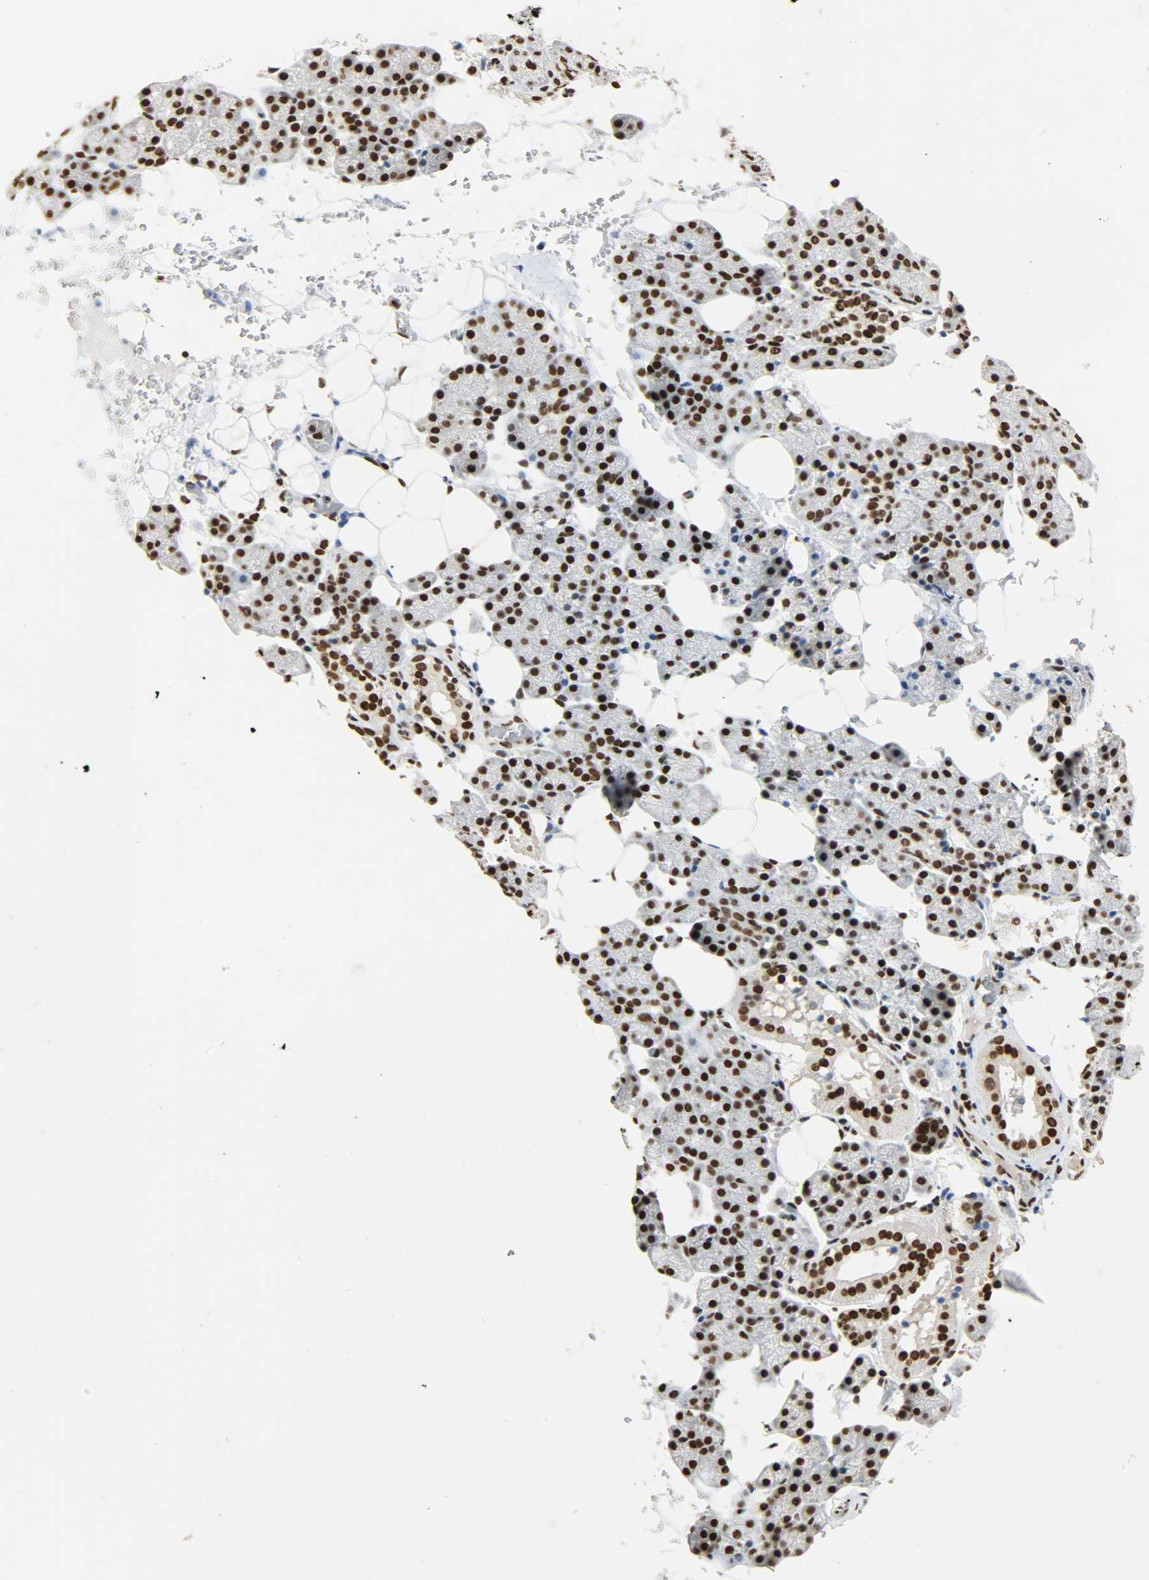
{"staining": {"intensity": "moderate", "quantity": ">75%", "location": "nuclear"}, "tissue": "salivary gland", "cell_type": "Glandular cells", "image_type": "normal", "snomed": [{"axis": "morphology", "description": "Normal tissue, NOS"}, {"axis": "topography", "description": "Lymph node"}, {"axis": "topography", "description": "Salivary gland"}], "caption": "Glandular cells demonstrate medium levels of moderate nuclear positivity in approximately >75% of cells in normal human salivary gland.", "gene": "KHDRBS1", "patient": {"sex": "male", "age": 8}}